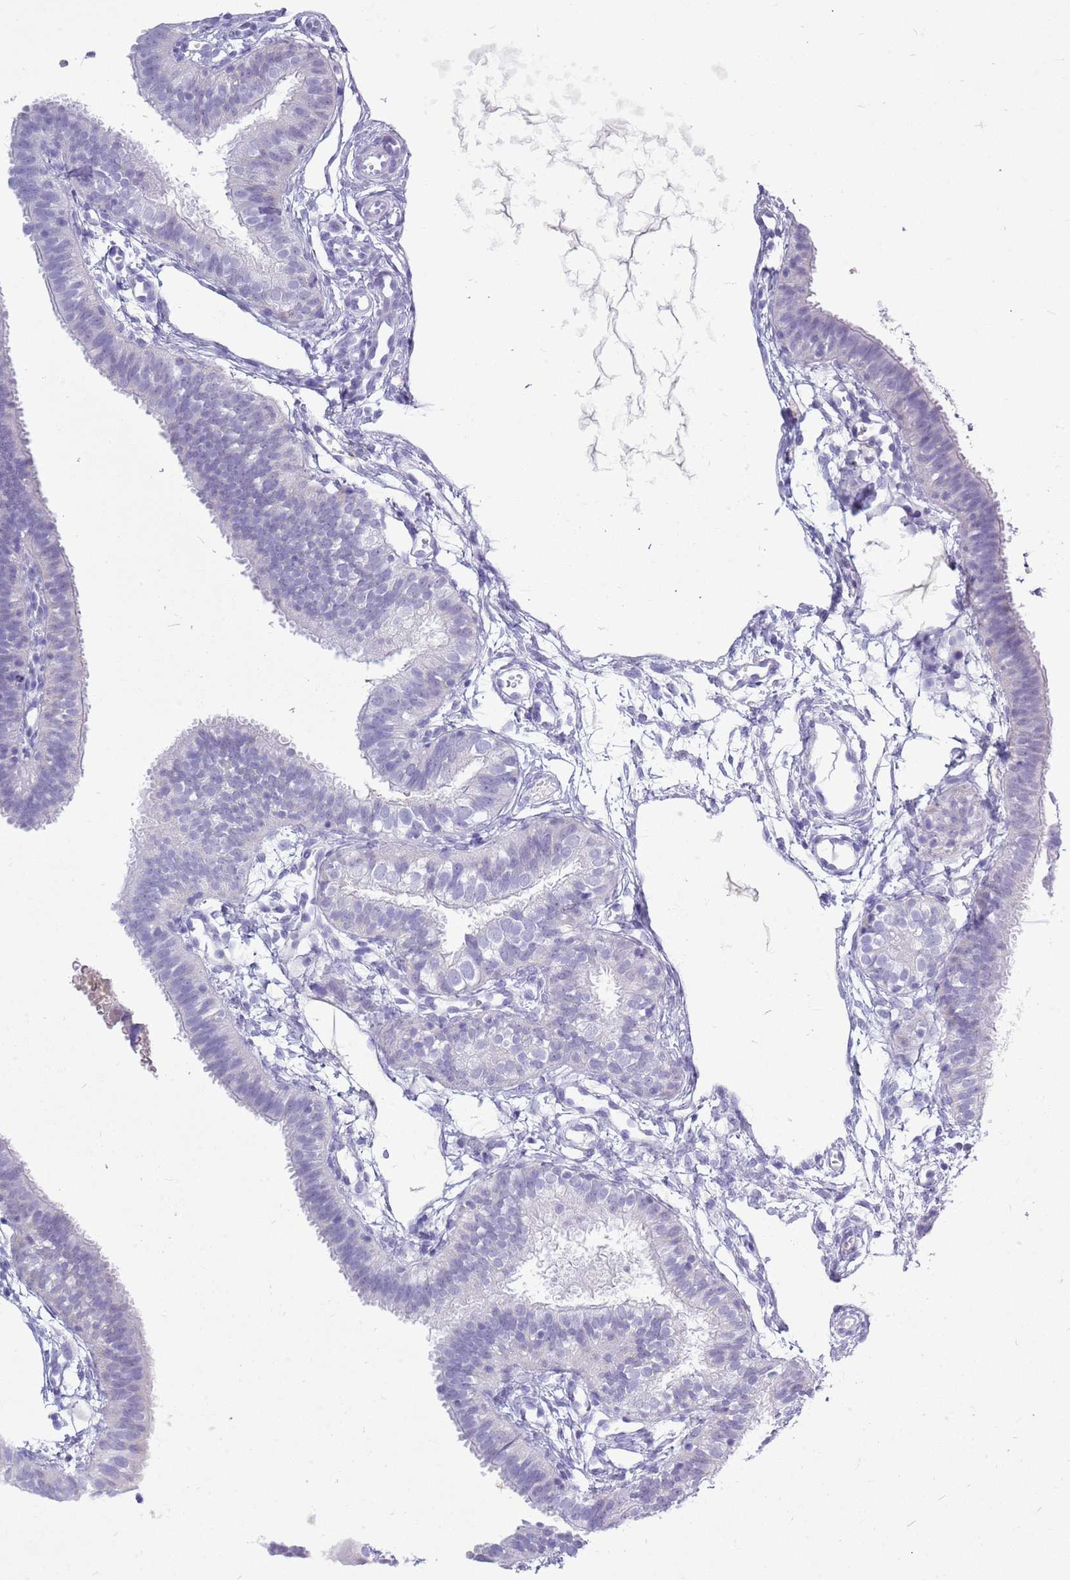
{"staining": {"intensity": "negative", "quantity": "none", "location": "none"}, "tissue": "fallopian tube", "cell_type": "Glandular cells", "image_type": "normal", "snomed": [{"axis": "morphology", "description": "Normal tissue, NOS"}, {"axis": "topography", "description": "Fallopian tube"}], "caption": "Immunohistochemistry (IHC) histopathology image of unremarkable human fallopian tube stained for a protein (brown), which displays no positivity in glandular cells. (Stains: DAB immunohistochemistry with hematoxylin counter stain, Microscopy: brightfield microscopy at high magnification).", "gene": "ZNF425", "patient": {"sex": "female", "age": 35}}